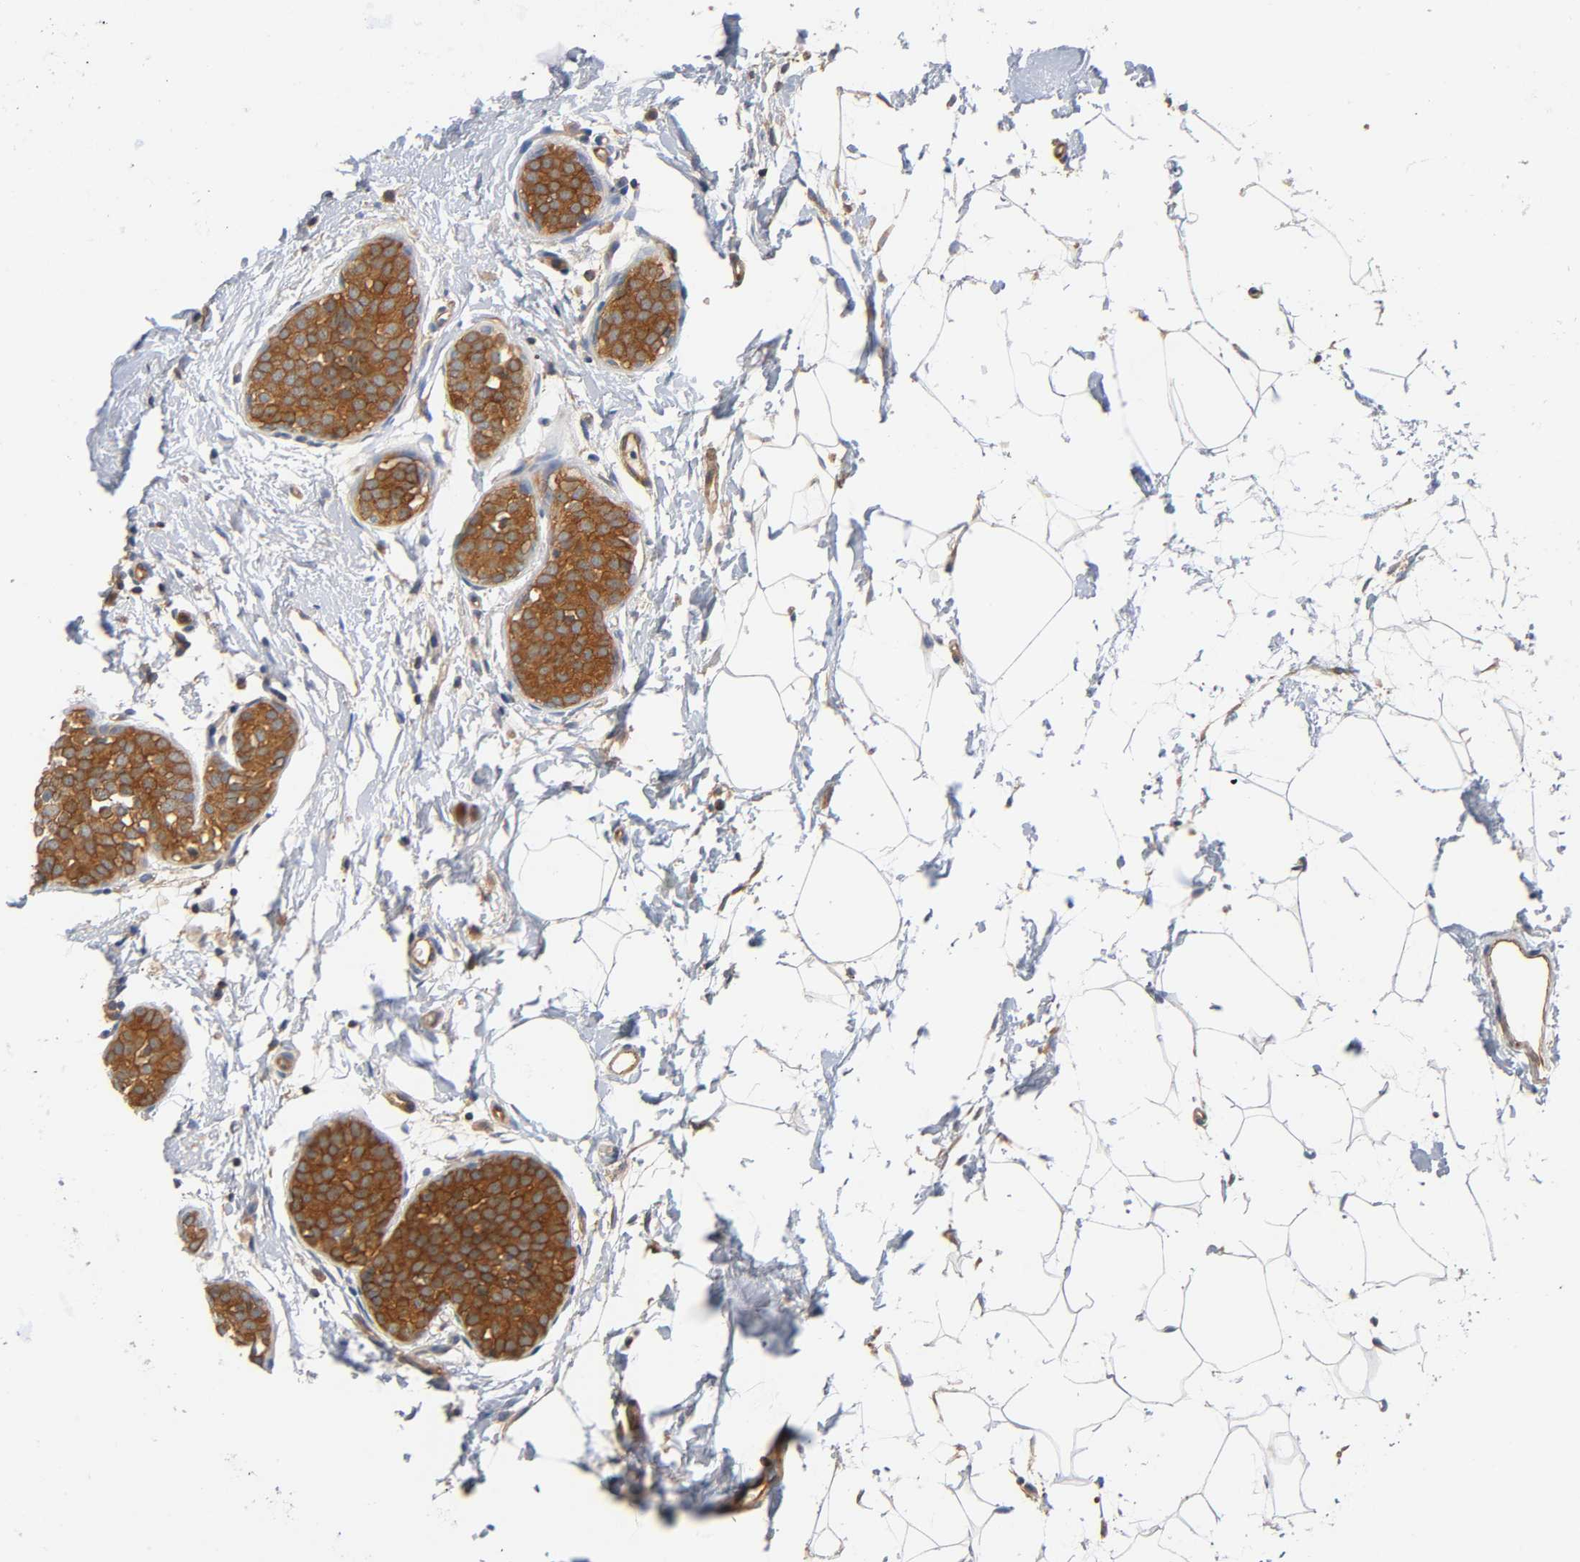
{"staining": {"intensity": "strong", "quantity": ">75%", "location": "cytoplasmic/membranous"}, "tissue": "breast cancer", "cell_type": "Tumor cells", "image_type": "cancer", "snomed": [{"axis": "morphology", "description": "Lobular carcinoma, in situ"}, {"axis": "morphology", "description": "Lobular carcinoma"}, {"axis": "topography", "description": "Breast"}], "caption": "The histopathology image demonstrates a brown stain indicating the presence of a protein in the cytoplasmic/membranous of tumor cells in lobular carcinoma (breast). Immunohistochemistry (ihc) stains the protein in brown and the nuclei are stained blue.", "gene": "PRKAB1", "patient": {"sex": "female", "age": 41}}